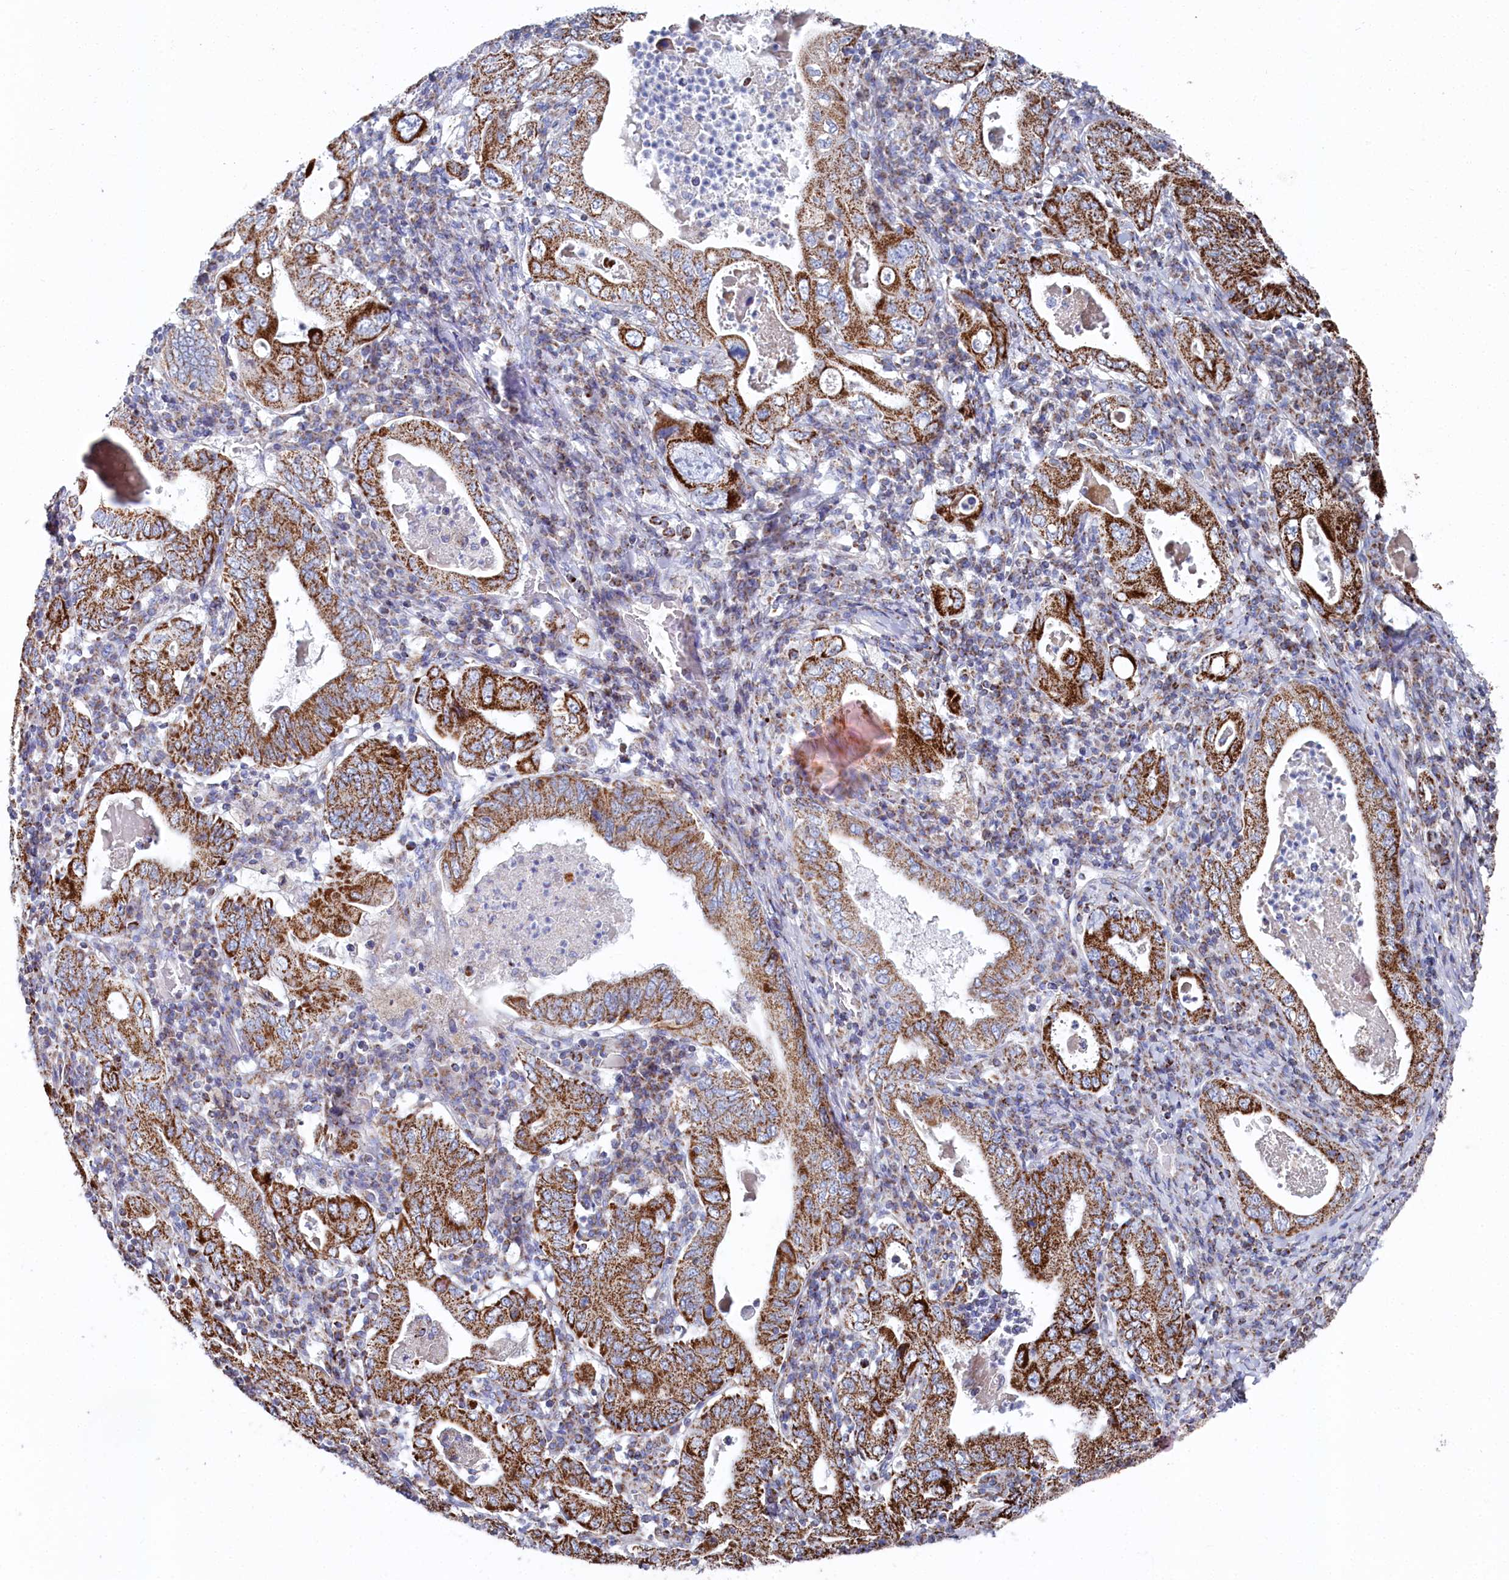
{"staining": {"intensity": "strong", "quantity": ">75%", "location": "cytoplasmic/membranous"}, "tissue": "stomach cancer", "cell_type": "Tumor cells", "image_type": "cancer", "snomed": [{"axis": "morphology", "description": "Normal tissue, NOS"}, {"axis": "morphology", "description": "Adenocarcinoma, NOS"}, {"axis": "topography", "description": "Esophagus"}, {"axis": "topography", "description": "Stomach, upper"}, {"axis": "topography", "description": "Peripheral nerve tissue"}], "caption": "Stomach adenocarcinoma stained for a protein exhibits strong cytoplasmic/membranous positivity in tumor cells.", "gene": "GLS2", "patient": {"sex": "male", "age": 62}}